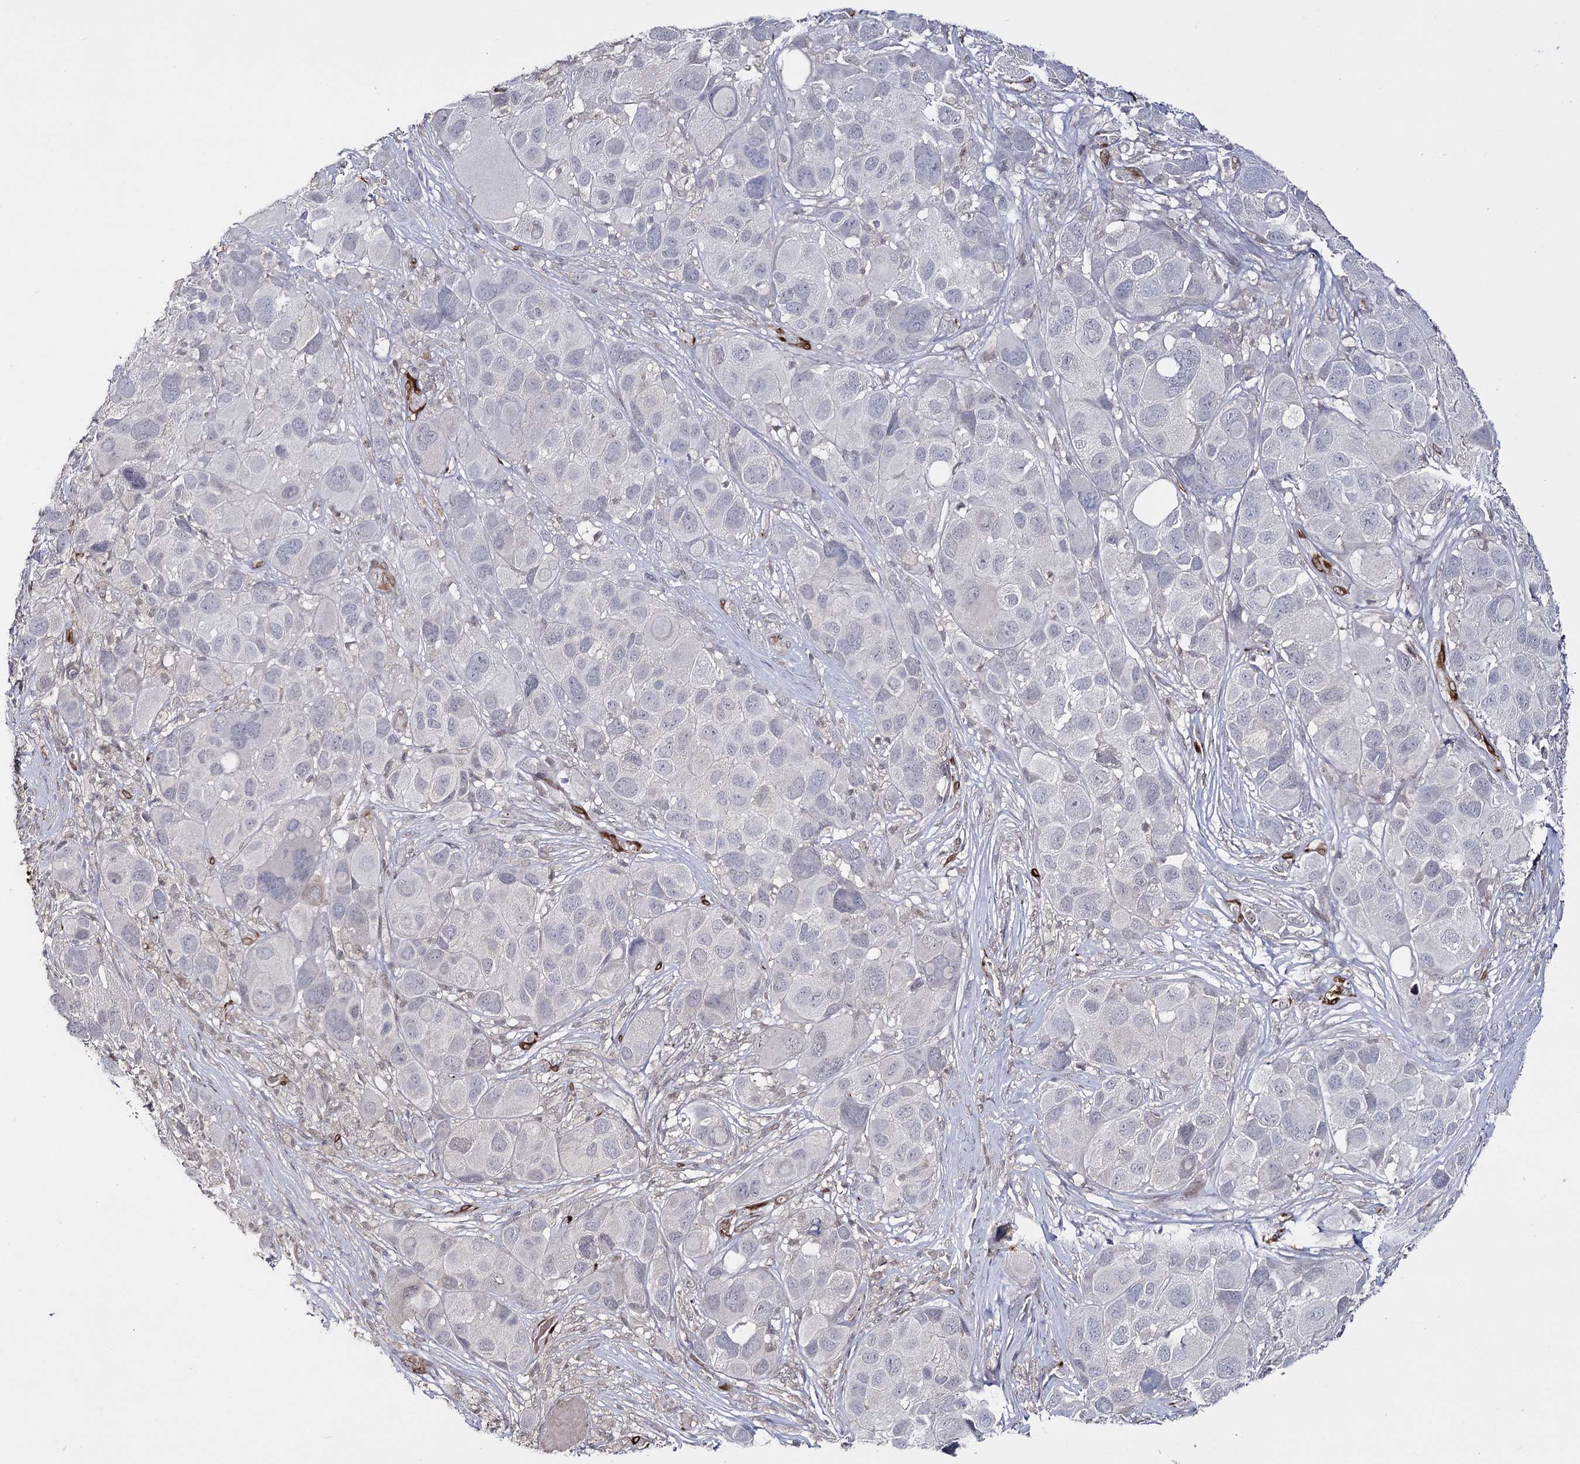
{"staining": {"intensity": "moderate", "quantity": "<25%", "location": "nuclear"}, "tissue": "melanoma", "cell_type": "Tumor cells", "image_type": "cancer", "snomed": [{"axis": "morphology", "description": "Malignant melanoma, NOS"}, {"axis": "topography", "description": "Skin of trunk"}], "caption": "Human melanoma stained with a brown dye demonstrates moderate nuclear positive positivity in approximately <25% of tumor cells.", "gene": "HSD11B2", "patient": {"sex": "male", "age": 71}}